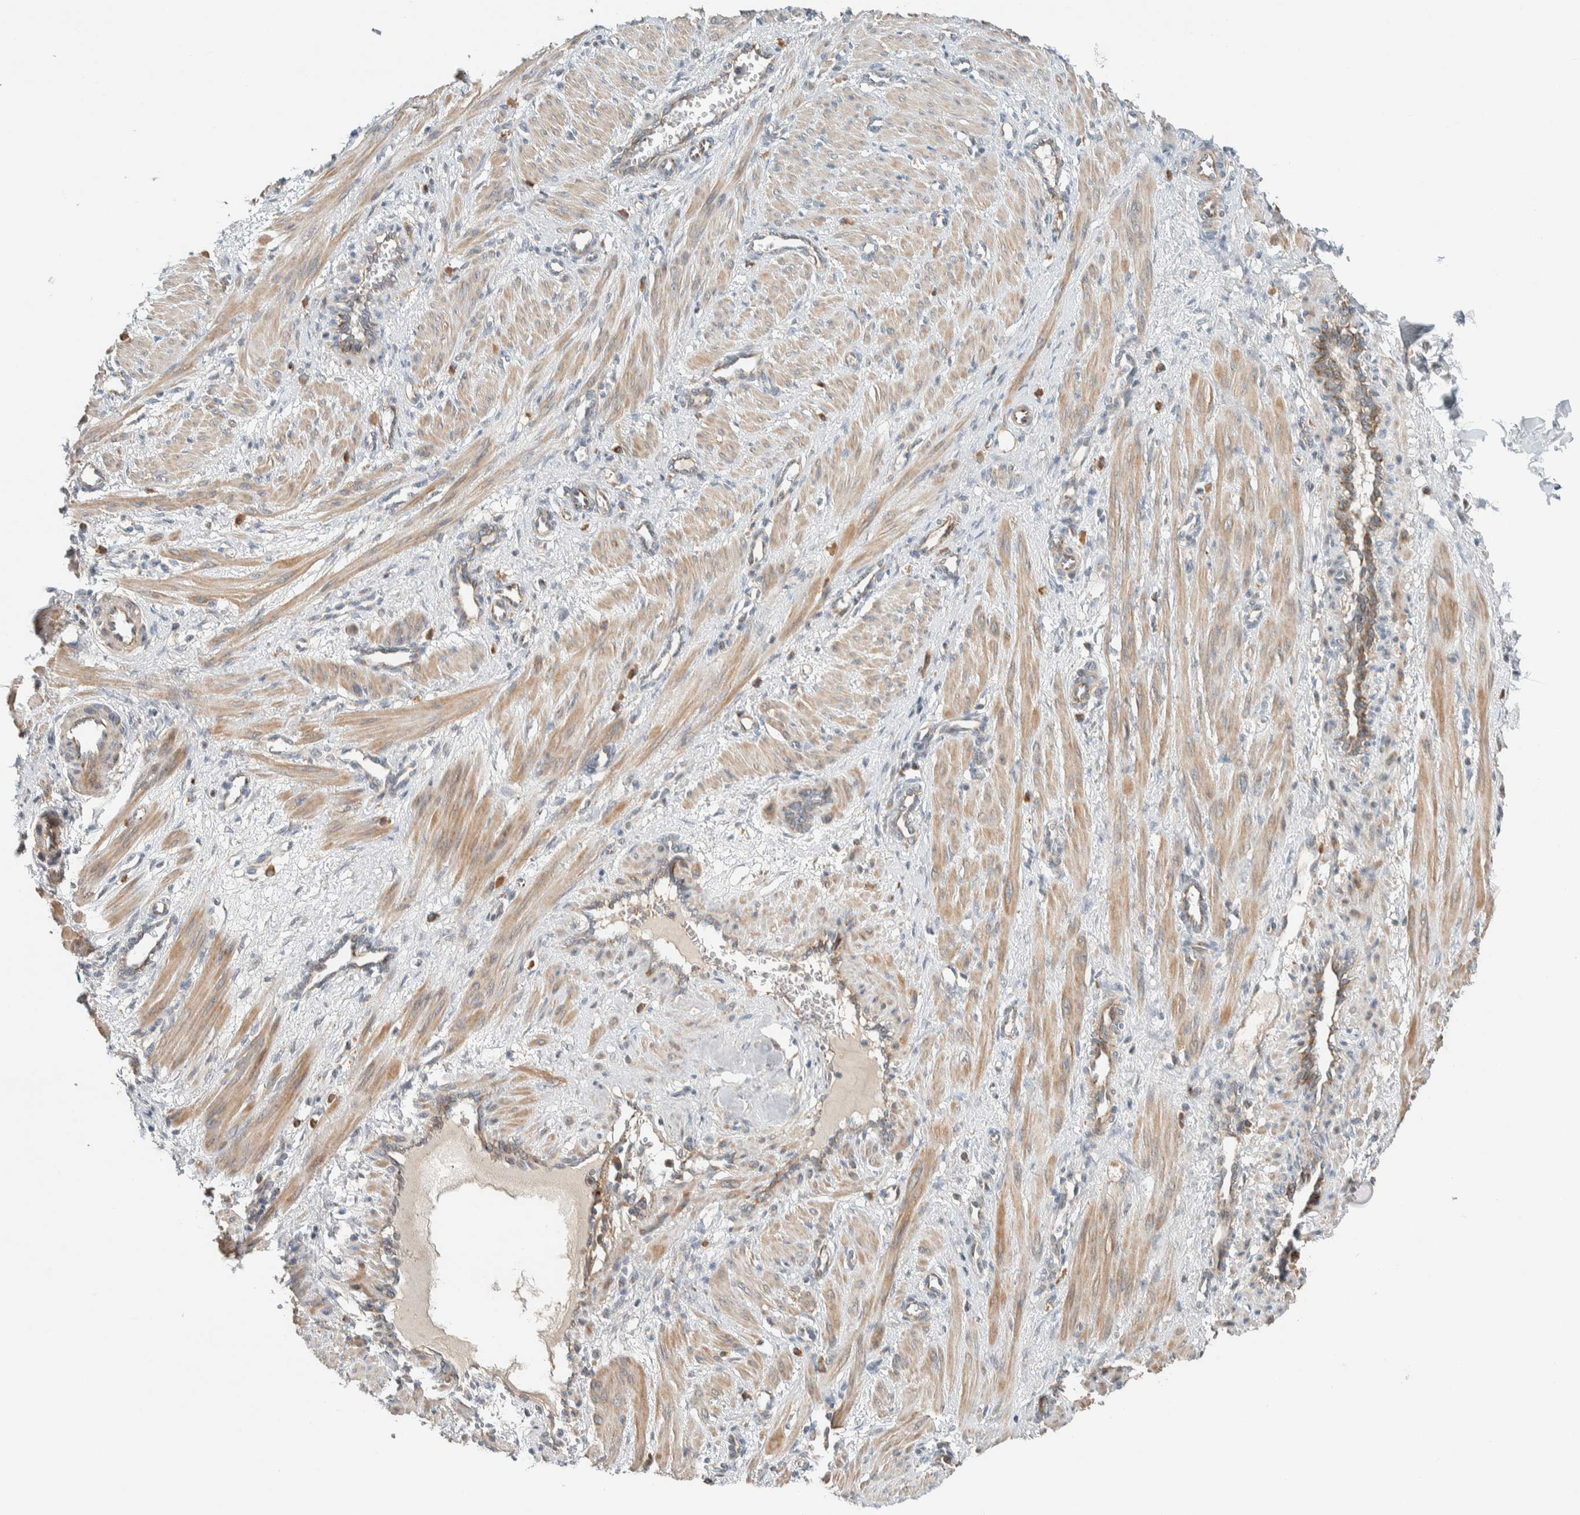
{"staining": {"intensity": "moderate", "quantity": ">75%", "location": "cytoplasmic/membranous"}, "tissue": "smooth muscle", "cell_type": "Smooth muscle cells", "image_type": "normal", "snomed": [{"axis": "morphology", "description": "Normal tissue, NOS"}, {"axis": "topography", "description": "Endometrium"}], "caption": "Moderate cytoplasmic/membranous protein expression is present in about >75% of smooth muscle cells in smooth muscle. (DAB (3,3'-diaminobenzidine) IHC with brightfield microscopy, high magnification).", "gene": "SLFN12L", "patient": {"sex": "female", "age": 33}}